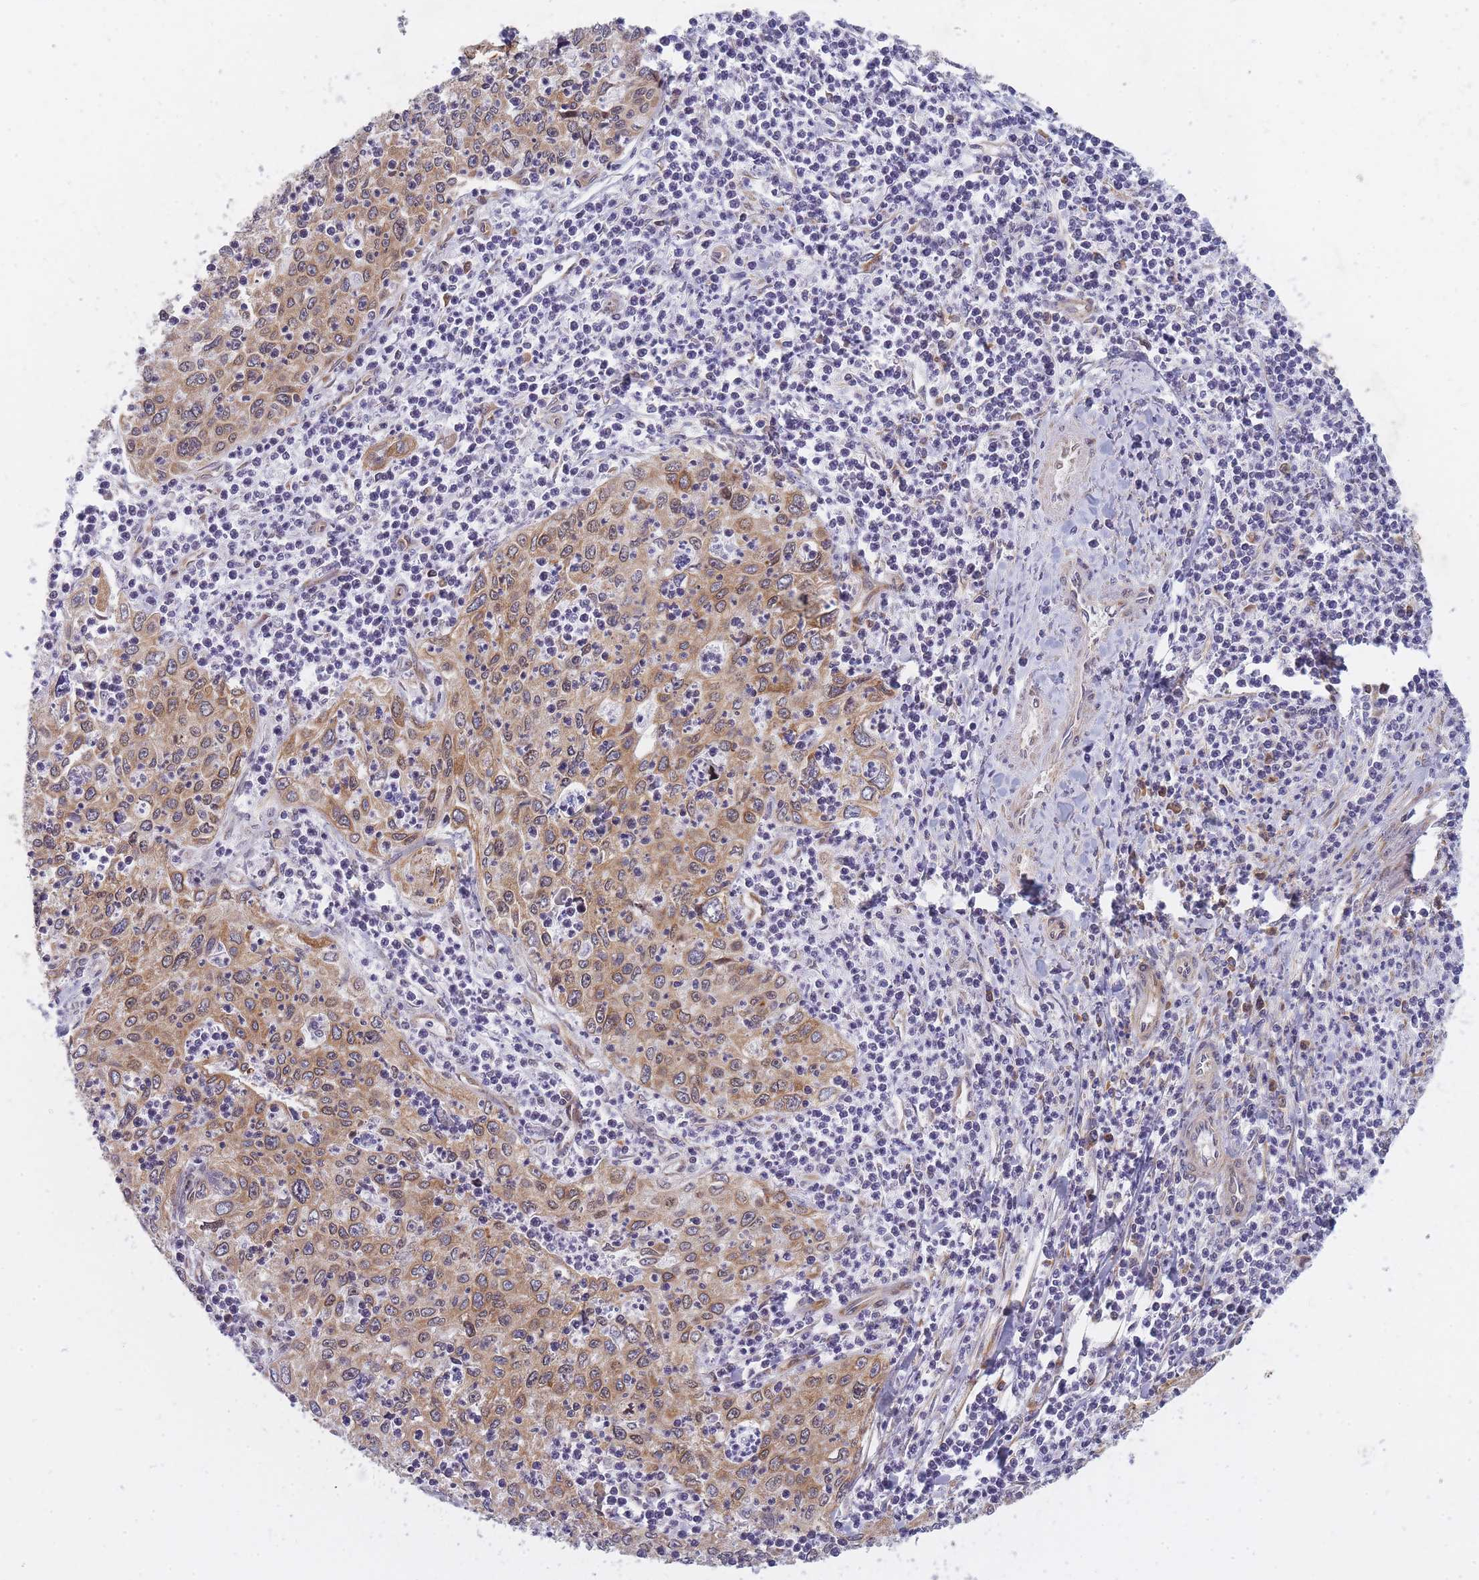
{"staining": {"intensity": "moderate", "quantity": ">75%", "location": "cytoplasmic/membranous,nuclear"}, "tissue": "cervical cancer", "cell_type": "Tumor cells", "image_type": "cancer", "snomed": [{"axis": "morphology", "description": "Squamous cell carcinoma, NOS"}, {"axis": "topography", "description": "Cervix"}], "caption": "This is a photomicrograph of immunohistochemistry staining of cervical cancer, which shows moderate expression in the cytoplasmic/membranous and nuclear of tumor cells.", "gene": "CCDC124", "patient": {"sex": "female", "age": 30}}